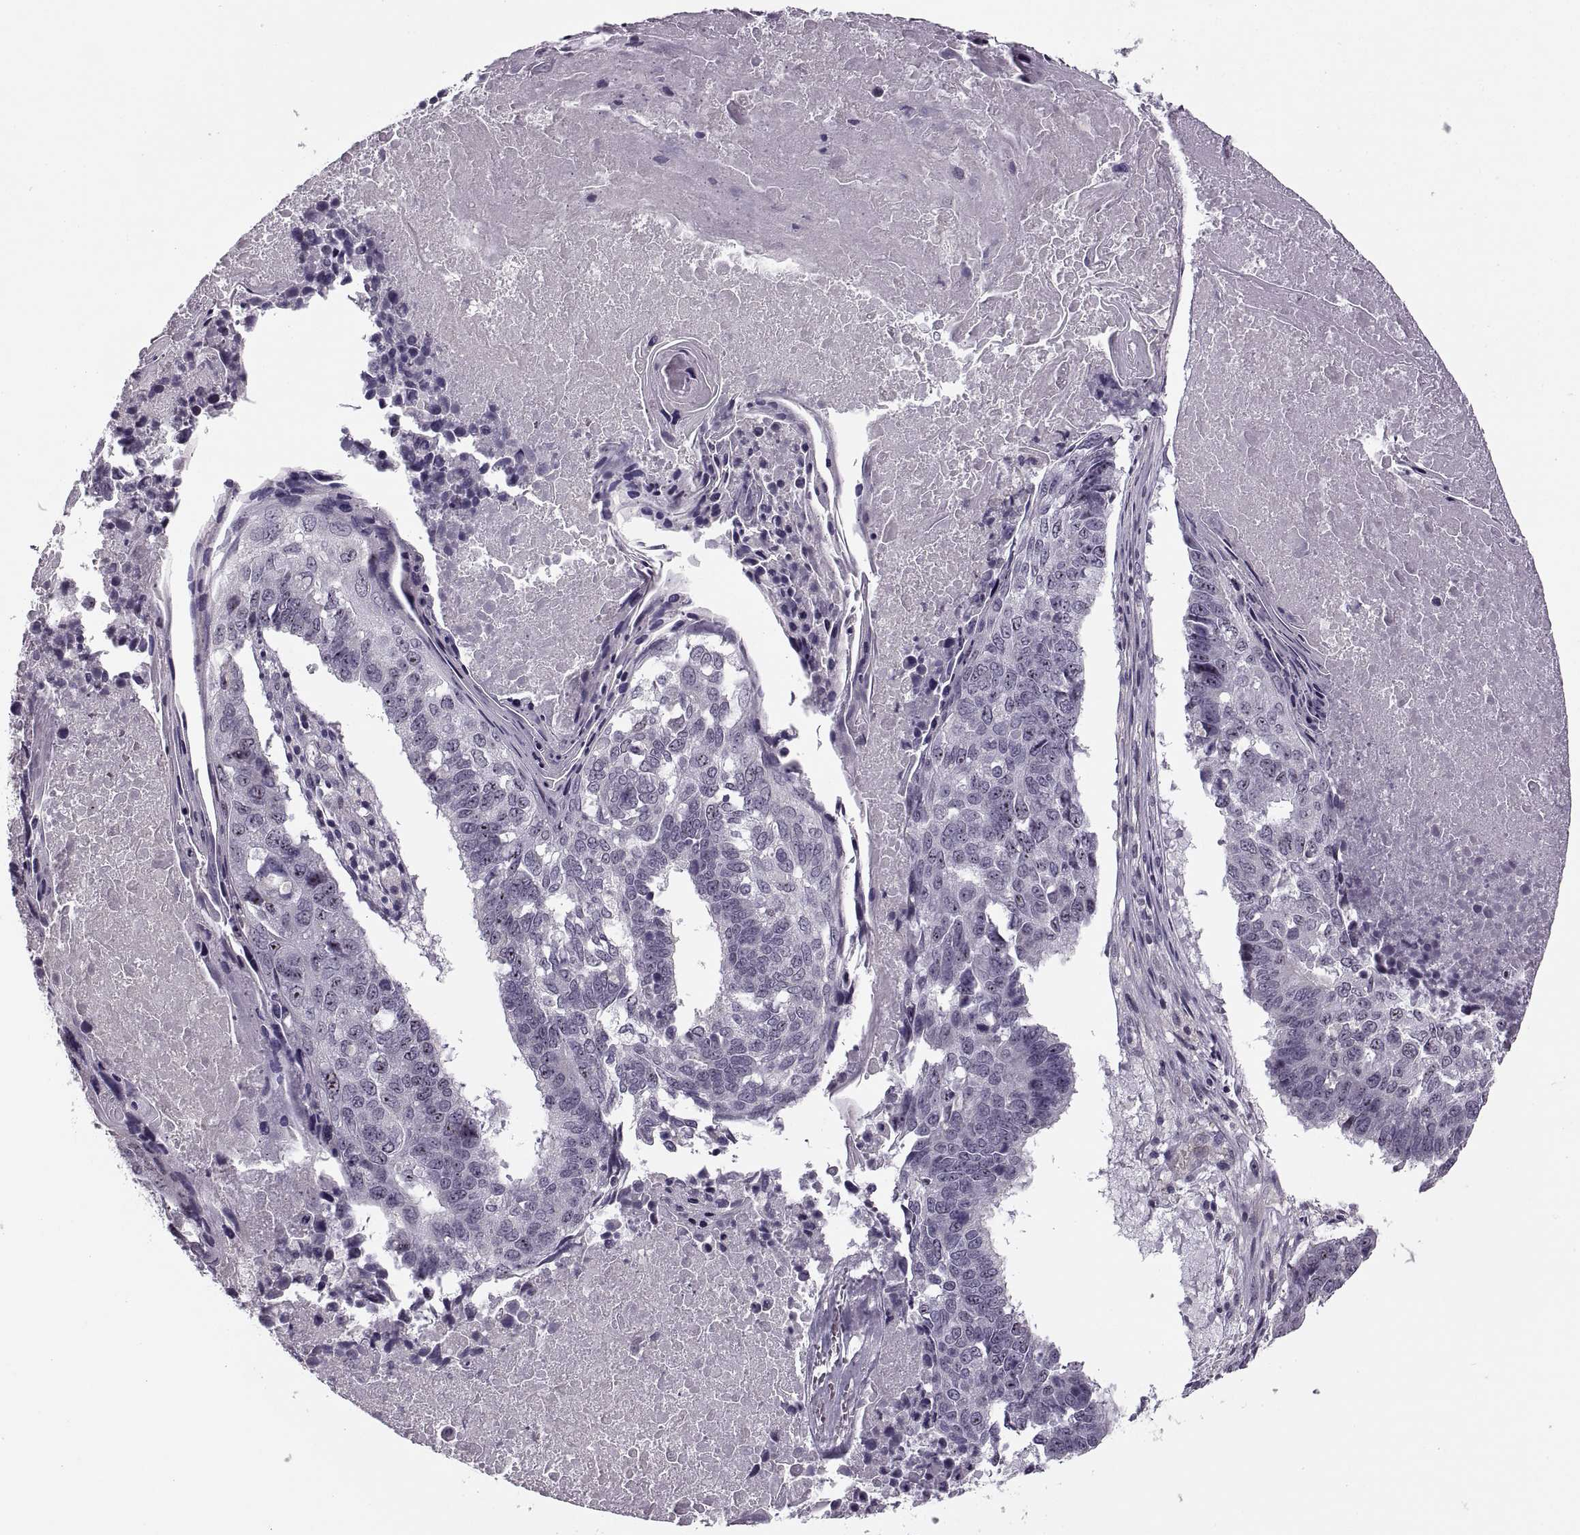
{"staining": {"intensity": "negative", "quantity": "none", "location": "none"}, "tissue": "lung cancer", "cell_type": "Tumor cells", "image_type": "cancer", "snomed": [{"axis": "morphology", "description": "Squamous cell carcinoma, NOS"}, {"axis": "topography", "description": "Lung"}], "caption": "Immunohistochemistry (IHC) of human lung squamous cell carcinoma demonstrates no positivity in tumor cells. Nuclei are stained in blue.", "gene": "LUZP2", "patient": {"sex": "male", "age": 73}}